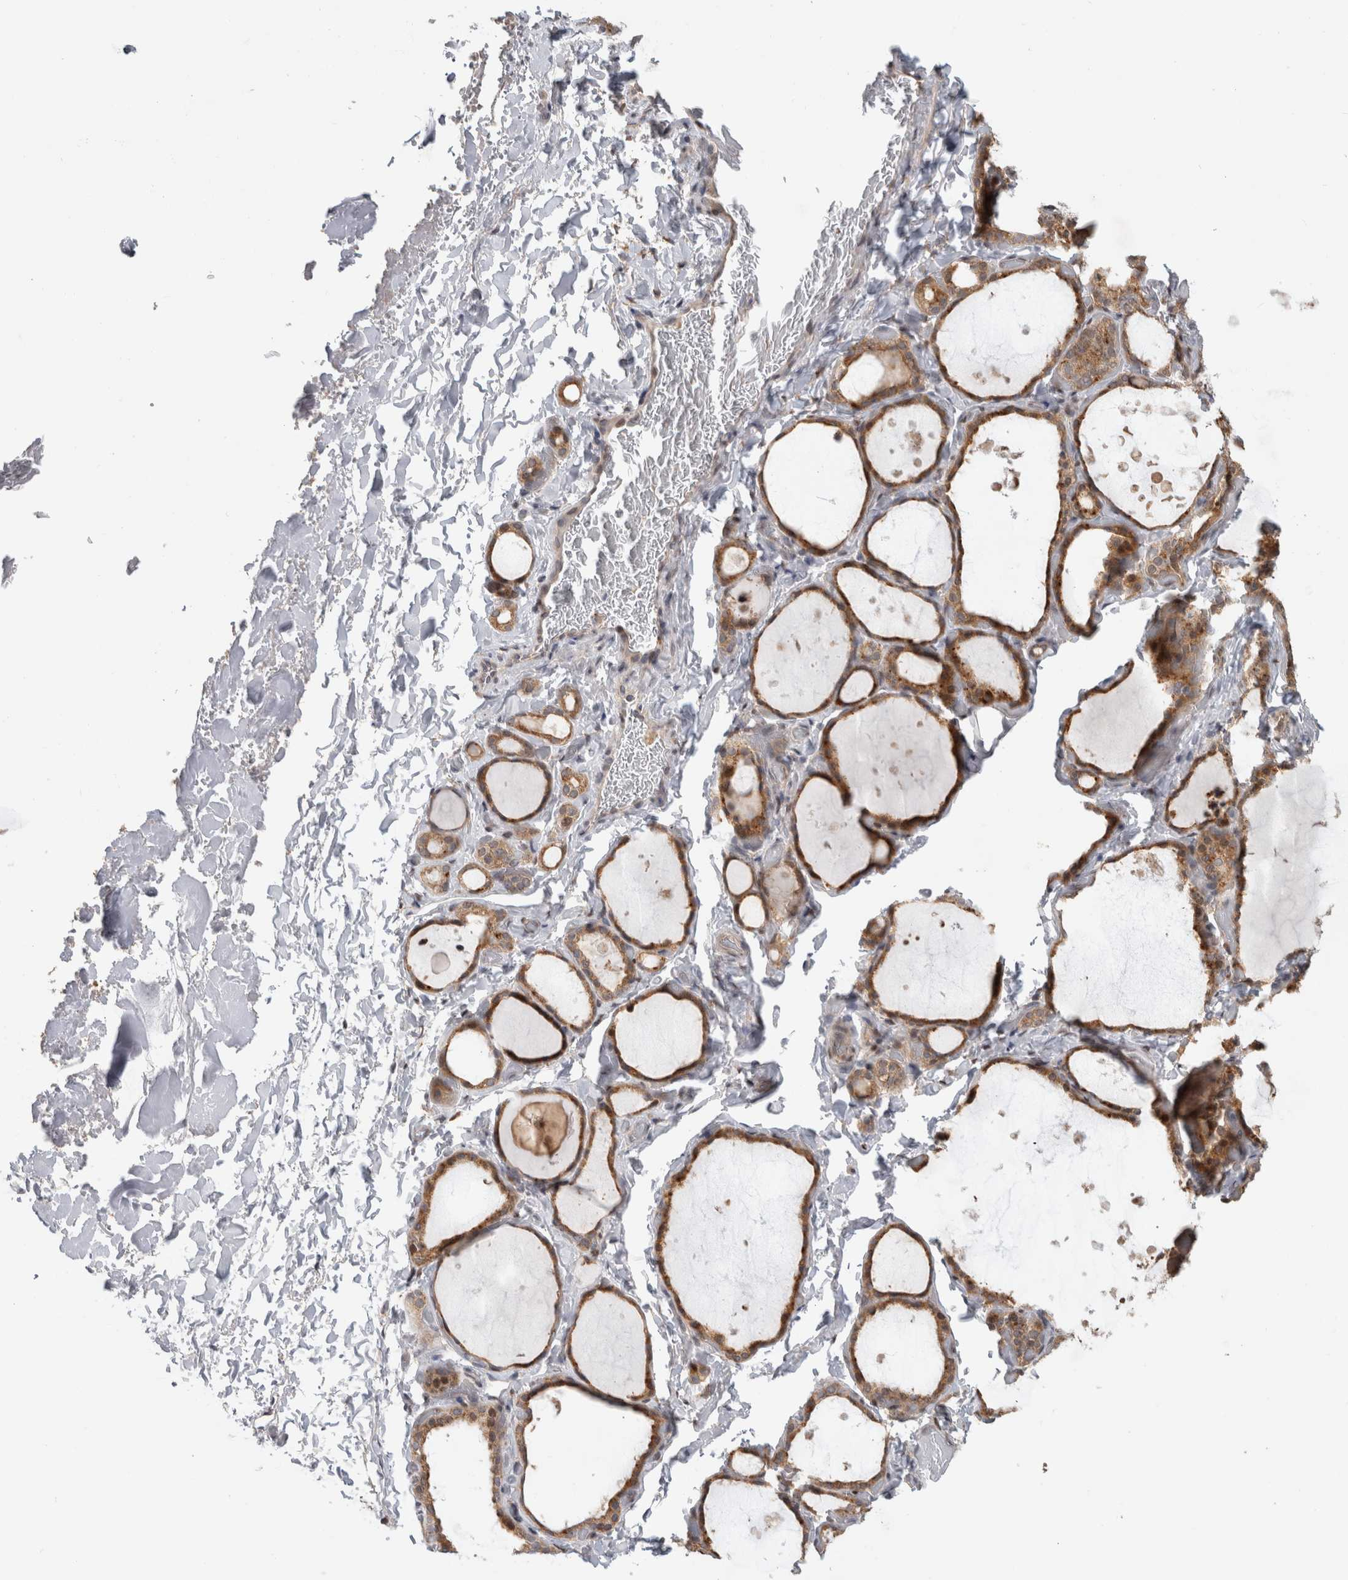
{"staining": {"intensity": "moderate", "quantity": ">75%", "location": "cytoplasmic/membranous"}, "tissue": "thyroid gland", "cell_type": "Glandular cells", "image_type": "normal", "snomed": [{"axis": "morphology", "description": "Normal tissue, NOS"}, {"axis": "topography", "description": "Thyroid gland"}], "caption": "Moderate cytoplasmic/membranous expression for a protein is seen in about >75% of glandular cells of normal thyroid gland using IHC.", "gene": "NAB2", "patient": {"sex": "female", "age": 44}}